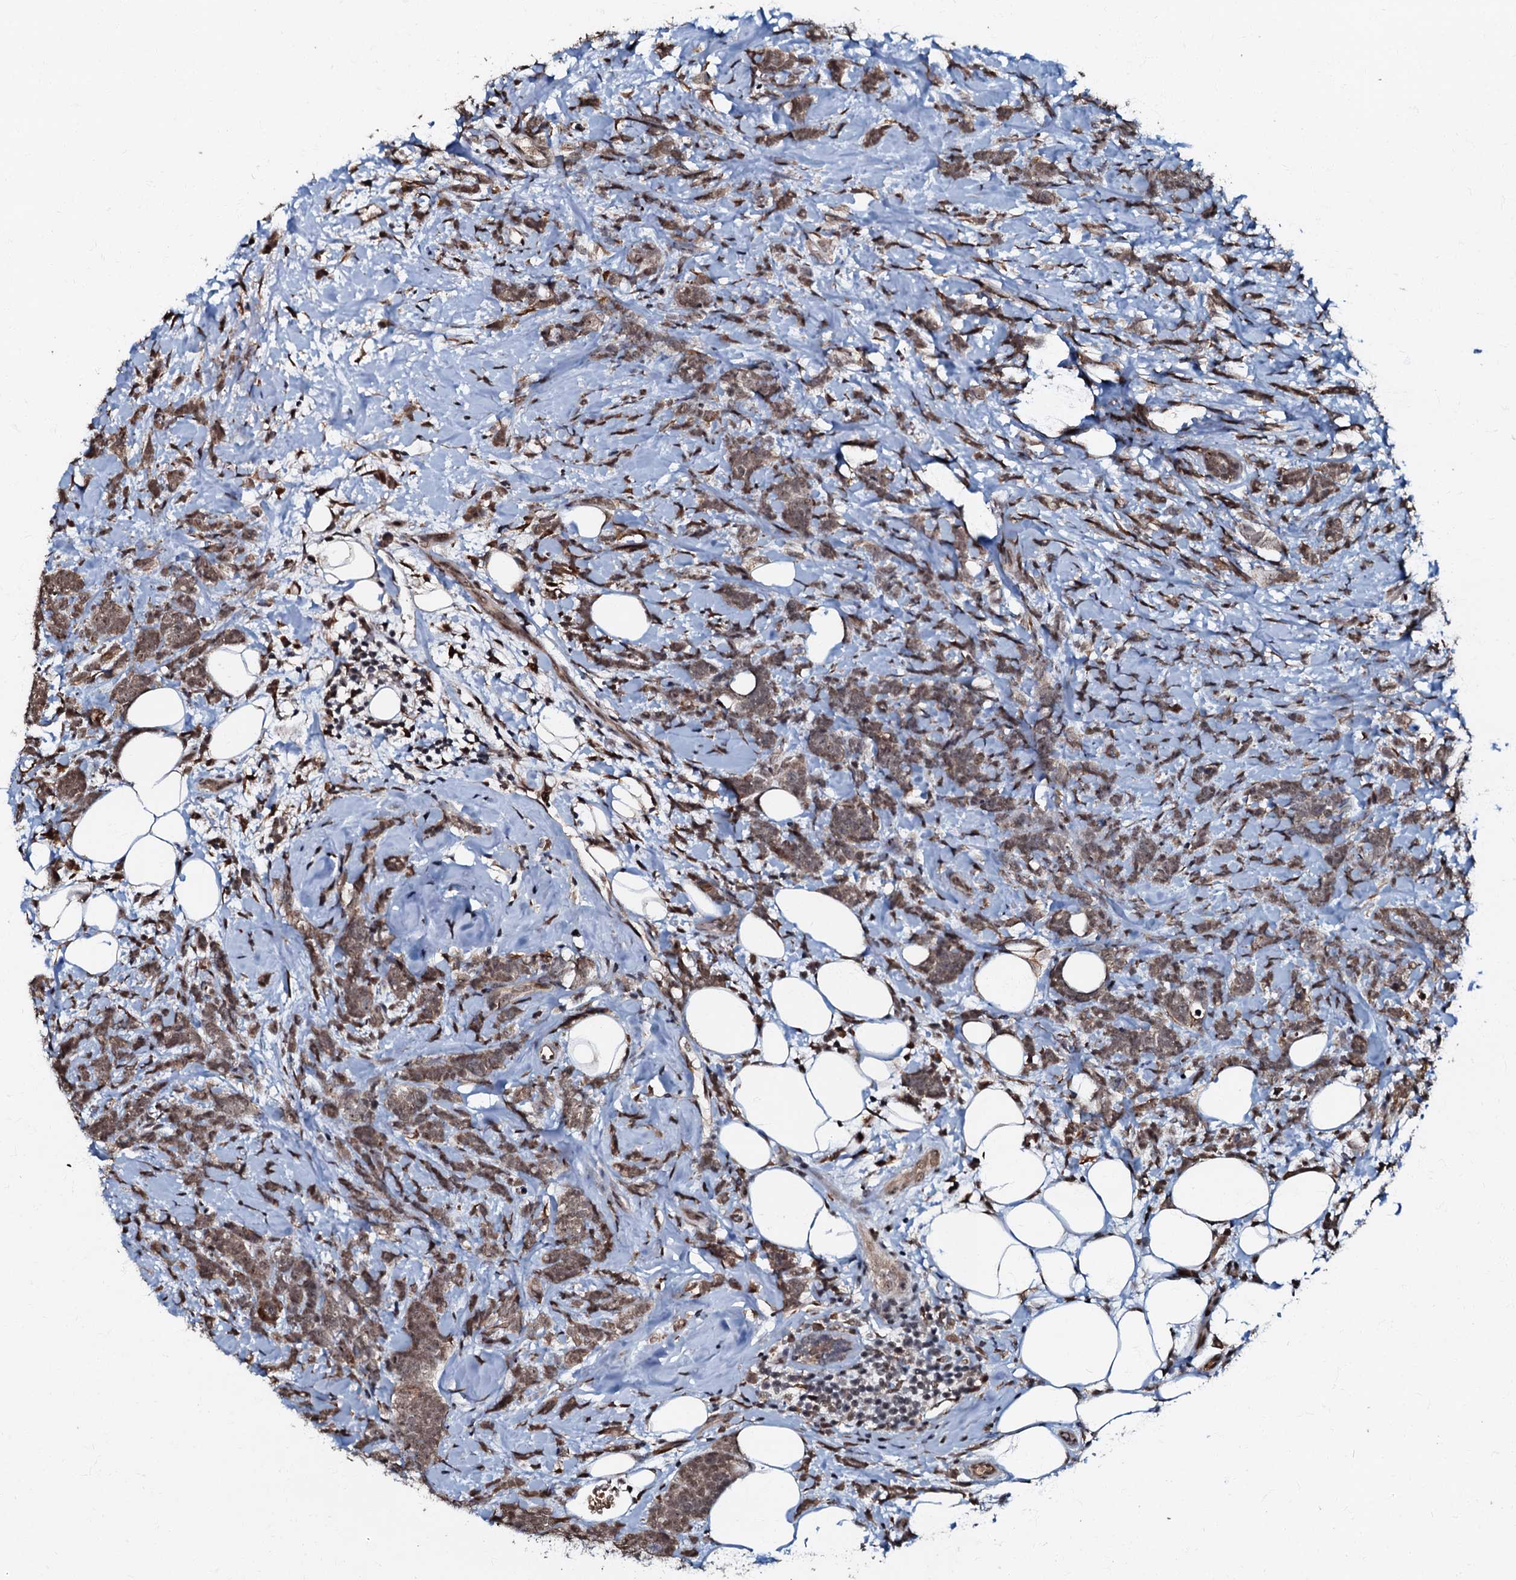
{"staining": {"intensity": "moderate", "quantity": ">75%", "location": "cytoplasmic/membranous,nuclear"}, "tissue": "breast cancer", "cell_type": "Tumor cells", "image_type": "cancer", "snomed": [{"axis": "morphology", "description": "Lobular carcinoma"}, {"axis": "topography", "description": "Breast"}], "caption": "Tumor cells reveal medium levels of moderate cytoplasmic/membranous and nuclear positivity in about >75% of cells in breast lobular carcinoma. The staining was performed using DAB (3,3'-diaminobenzidine), with brown indicating positive protein expression. Nuclei are stained blue with hematoxylin.", "gene": "C18orf32", "patient": {"sex": "female", "age": 58}}